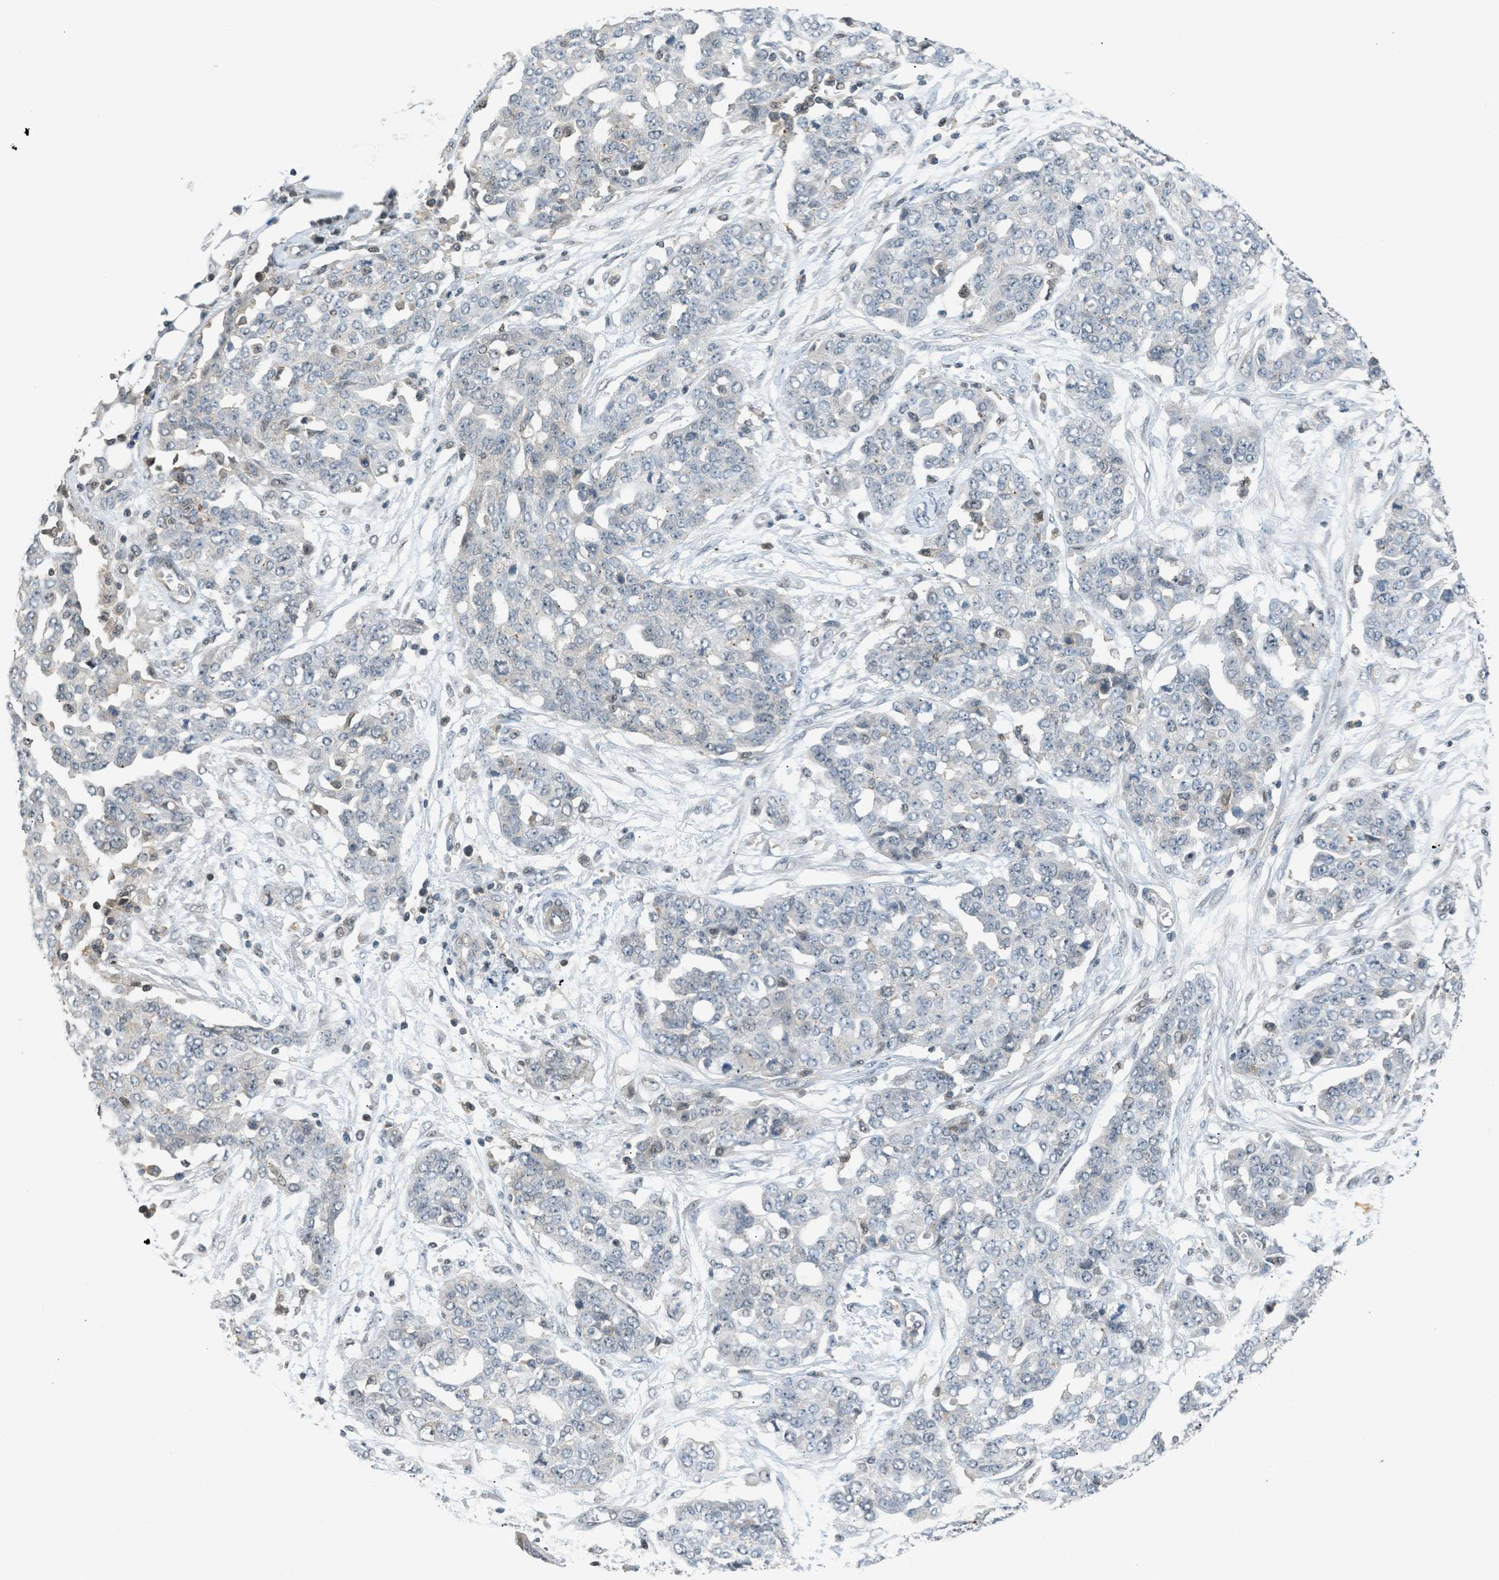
{"staining": {"intensity": "negative", "quantity": "none", "location": "none"}, "tissue": "ovarian cancer", "cell_type": "Tumor cells", "image_type": "cancer", "snomed": [{"axis": "morphology", "description": "Cystadenocarcinoma, serous, NOS"}, {"axis": "topography", "description": "Soft tissue"}, {"axis": "topography", "description": "Ovary"}], "caption": "Human serous cystadenocarcinoma (ovarian) stained for a protein using IHC reveals no positivity in tumor cells.", "gene": "TTBK2", "patient": {"sex": "female", "age": 57}}